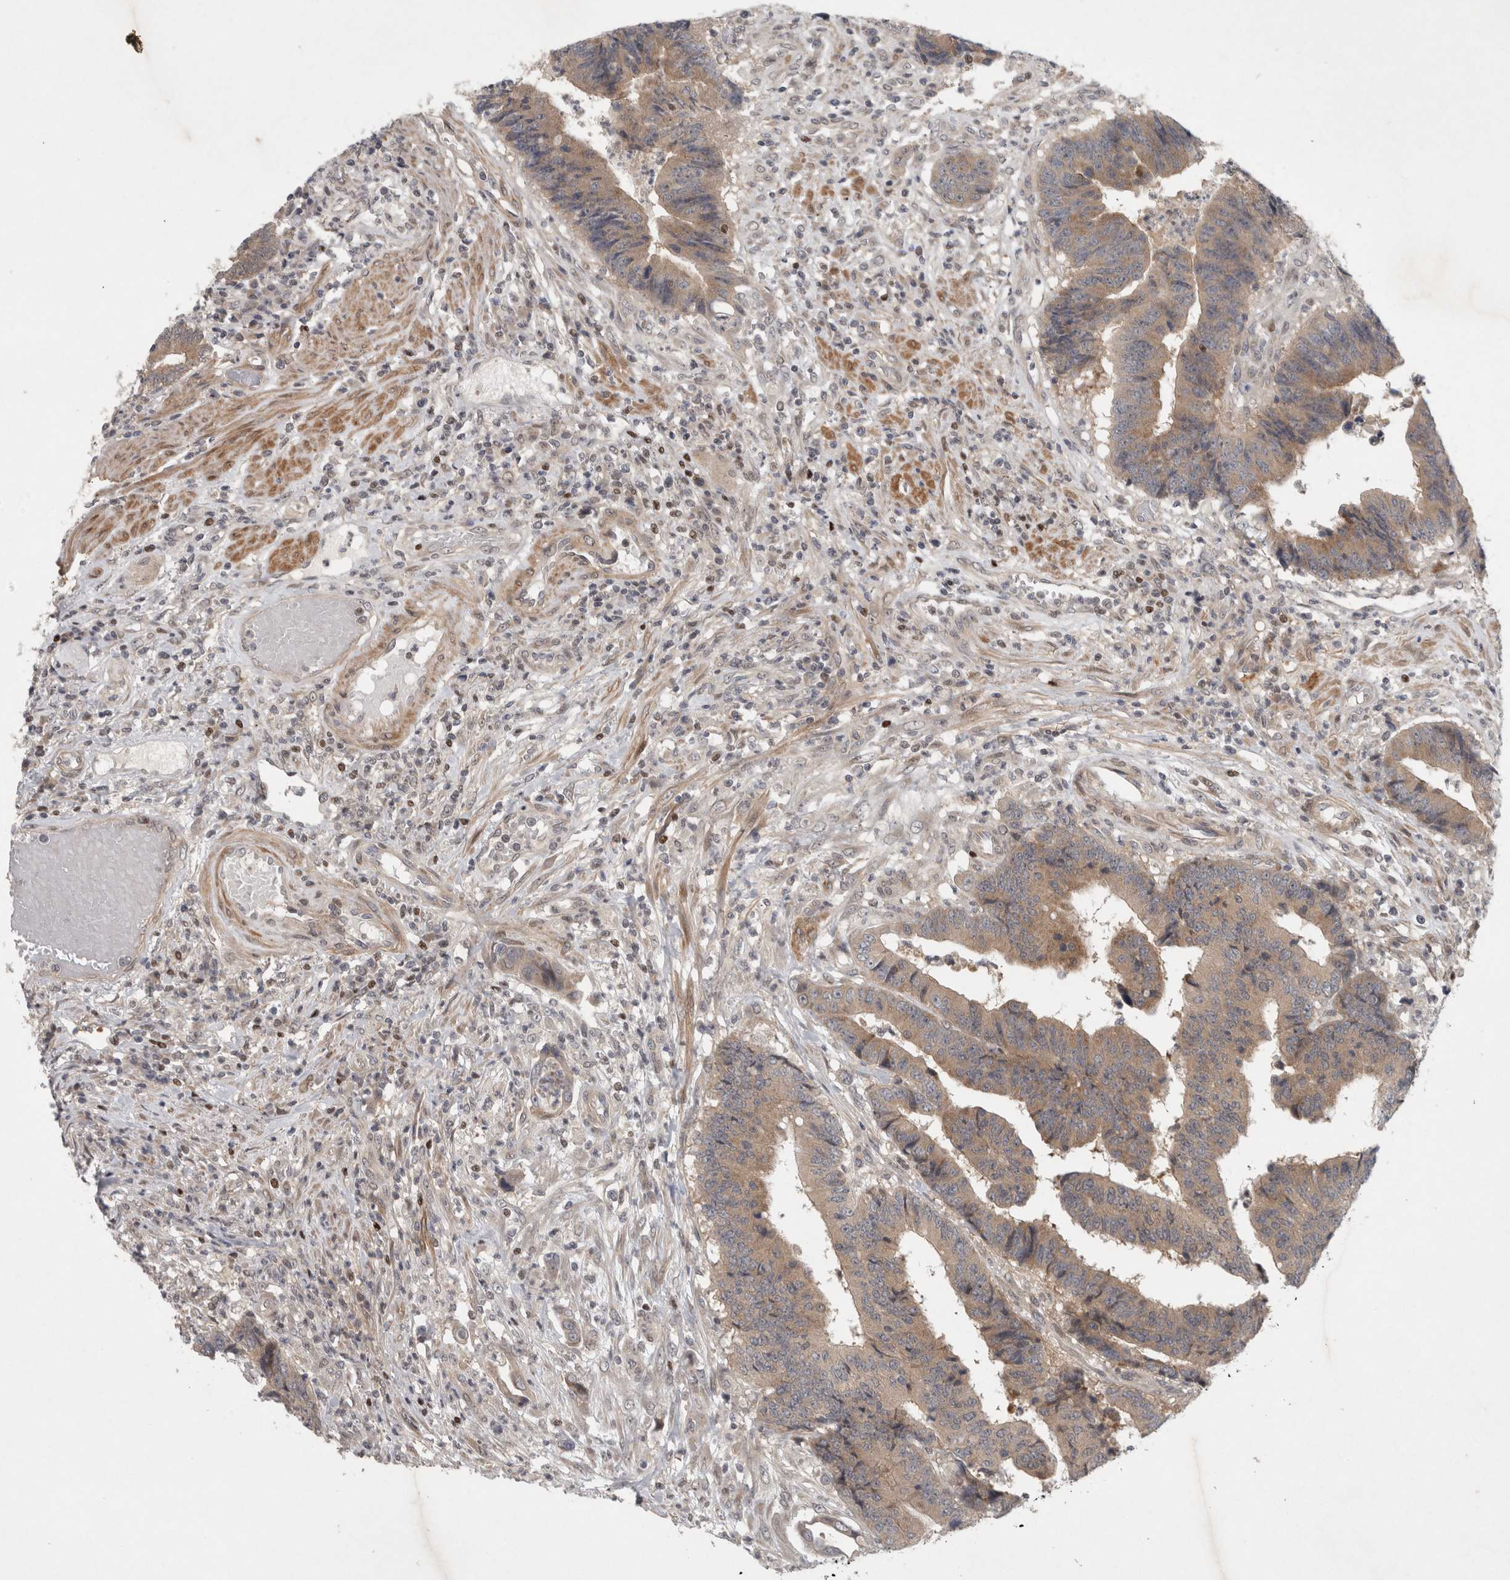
{"staining": {"intensity": "weak", "quantity": ">75%", "location": "cytoplasmic/membranous"}, "tissue": "colorectal cancer", "cell_type": "Tumor cells", "image_type": "cancer", "snomed": [{"axis": "morphology", "description": "Adenocarcinoma, NOS"}, {"axis": "topography", "description": "Rectum"}], "caption": "Tumor cells display low levels of weak cytoplasmic/membranous positivity in about >75% of cells in human colorectal adenocarcinoma. The staining is performed using DAB (3,3'-diaminobenzidine) brown chromogen to label protein expression. The nuclei are counter-stained blue using hematoxylin.", "gene": "KDM8", "patient": {"sex": "male", "age": 84}}